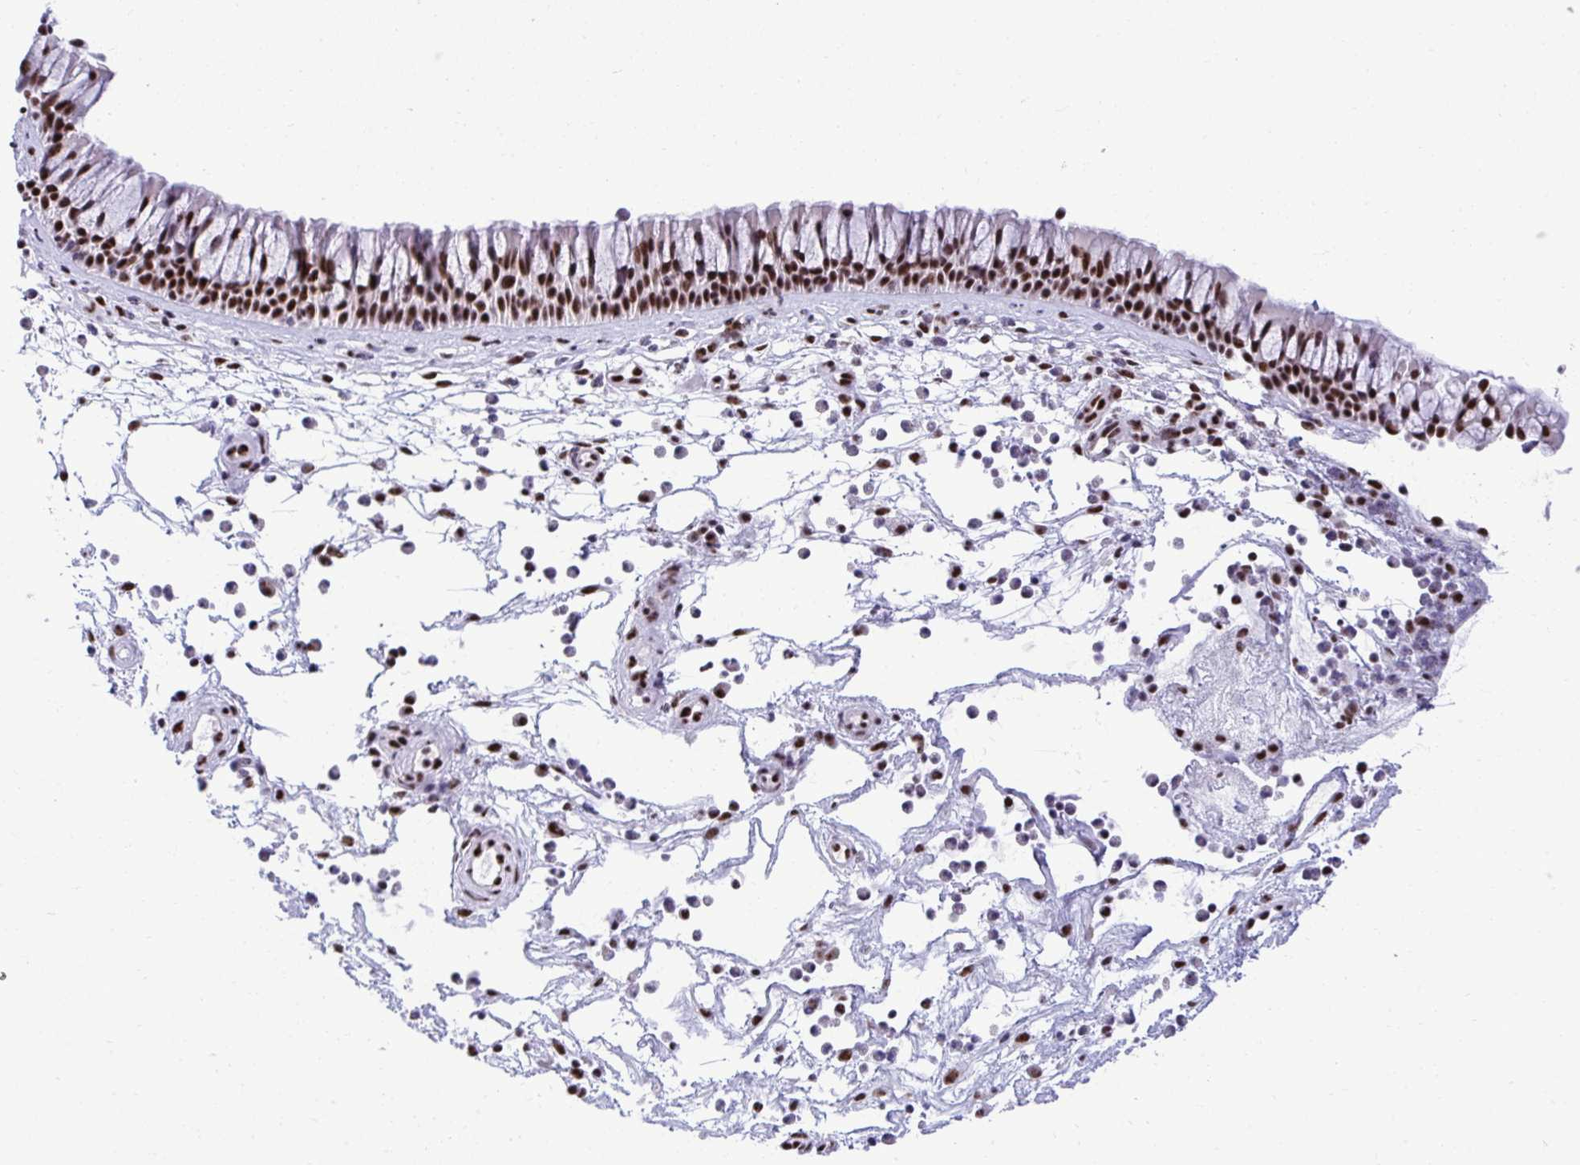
{"staining": {"intensity": "strong", "quantity": ">75%", "location": "nuclear"}, "tissue": "nasopharynx", "cell_type": "Respiratory epithelial cells", "image_type": "normal", "snomed": [{"axis": "morphology", "description": "Normal tissue, NOS"}, {"axis": "topography", "description": "Nasopharynx"}], "caption": "Nasopharynx stained with DAB (3,3'-diaminobenzidine) immunohistochemistry exhibits high levels of strong nuclear staining in approximately >75% of respiratory epithelial cells.", "gene": "PELP1", "patient": {"sex": "male", "age": 56}}